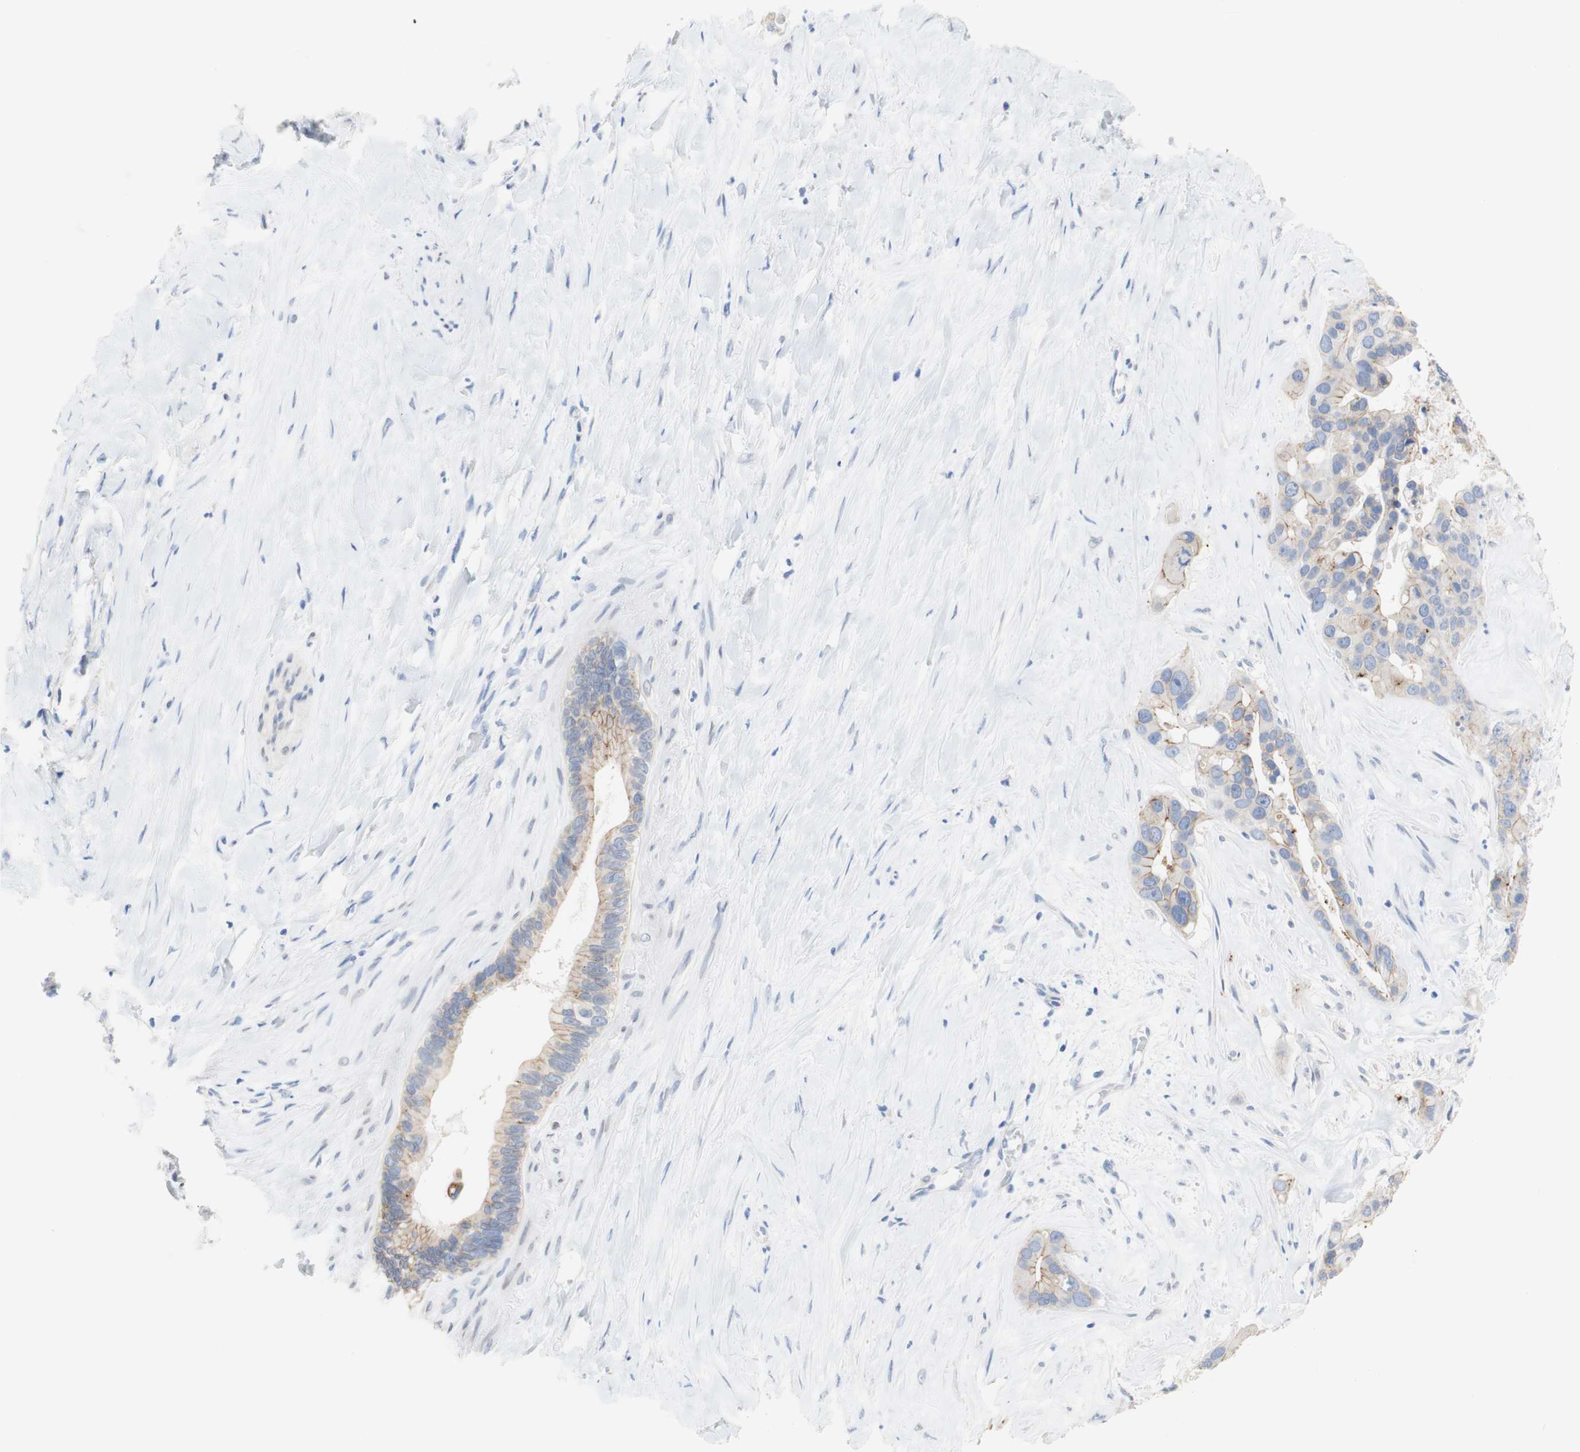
{"staining": {"intensity": "moderate", "quantity": ">75%", "location": "cytoplasmic/membranous"}, "tissue": "liver cancer", "cell_type": "Tumor cells", "image_type": "cancer", "snomed": [{"axis": "morphology", "description": "Cholangiocarcinoma"}, {"axis": "topography", "description": "Liver"}], "caption": "Immunohistochemical staining of liver cancer demonstrates moderate cytoplasmic/membranous protein staining in approximately >75% of tumor cells. The protein is stained brown, and the nuclei are stained in blue (DAB IHC with brightfield microscopy, high magnification).", "gene": "DSC2", "patient": {"sex": "female", "age": 65}}